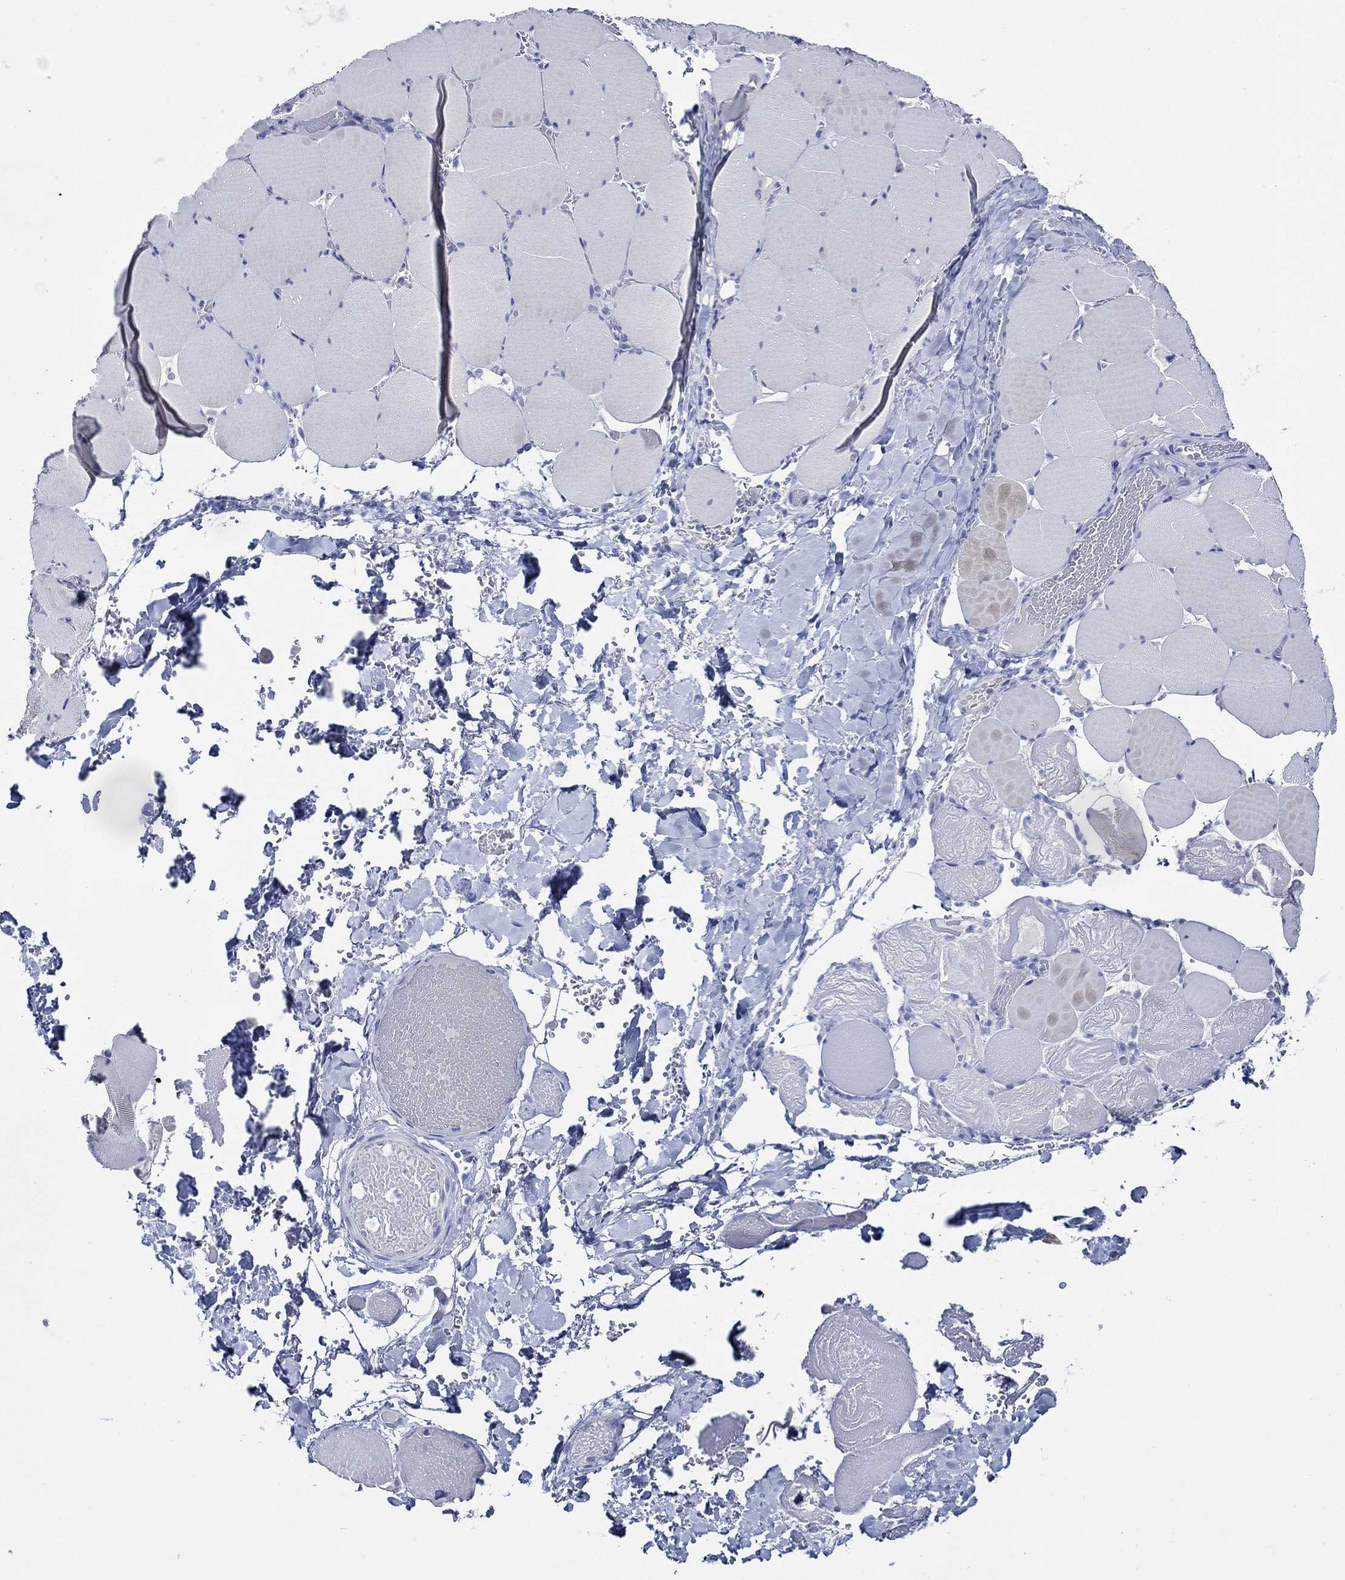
{"staining": {"intensity": "negative", "quantity": "none", "location": "none"}, "tissue": "skeletal muscle", "cell_type": "Myocytes", "image_type": "normal", "snomed": [{"axis": "morphology", "description": "Normal tissue, NOS"}, {"axis": "morphology", "description": "Malignant melanoma, Metastatic site"}, {"axis": "topography", "description": "Skeletal muscle"}], "caption": "A micrograph of human skeletal muscle is negative for staining in myocytes. (DAB (3,3'-diaminobenzidine) IHC, high magnification).", "gene": "SKOR1", "patient": {"sex": "male", "age": 50}}